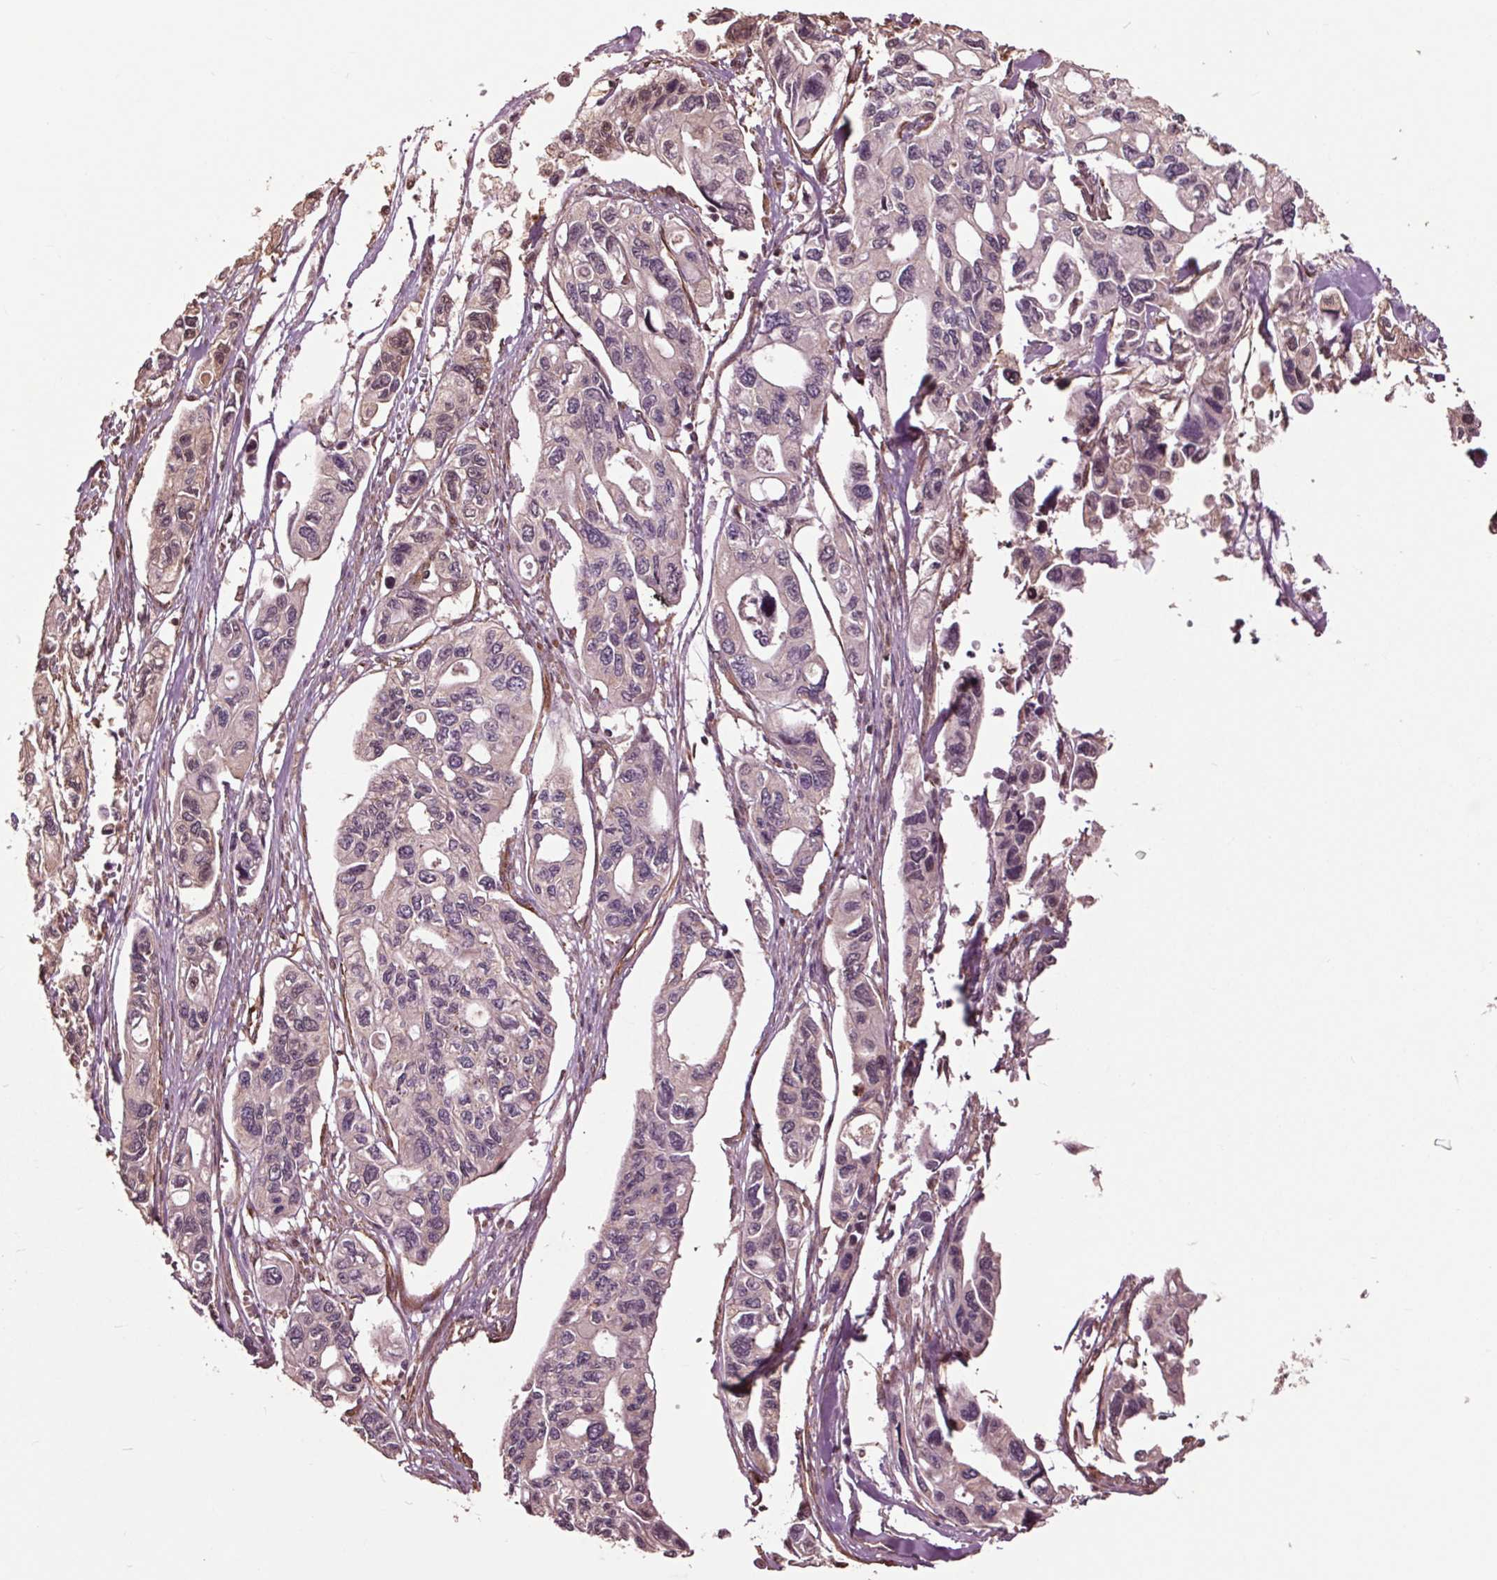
{"staining": {"intensity": "negative", "quantity": "none", "location": "none"}, "tissue": "pancreatic cancer", "cell_type": "Tumor cells", "image_type": "cancer", "snomed": [{"axis": "morphology", "description": "Adenocarcinoma, NOS"}, {"axis": "topography", "description": "Pancreas"}], "caption": "Human adenocarcinoma (pancreatic) stained for a protein using immunohistochemistry (IHC) exhibits no positivity in tumor cells.", "gene": "CEP95", "patient": {"sex": "female", "age": 76}}